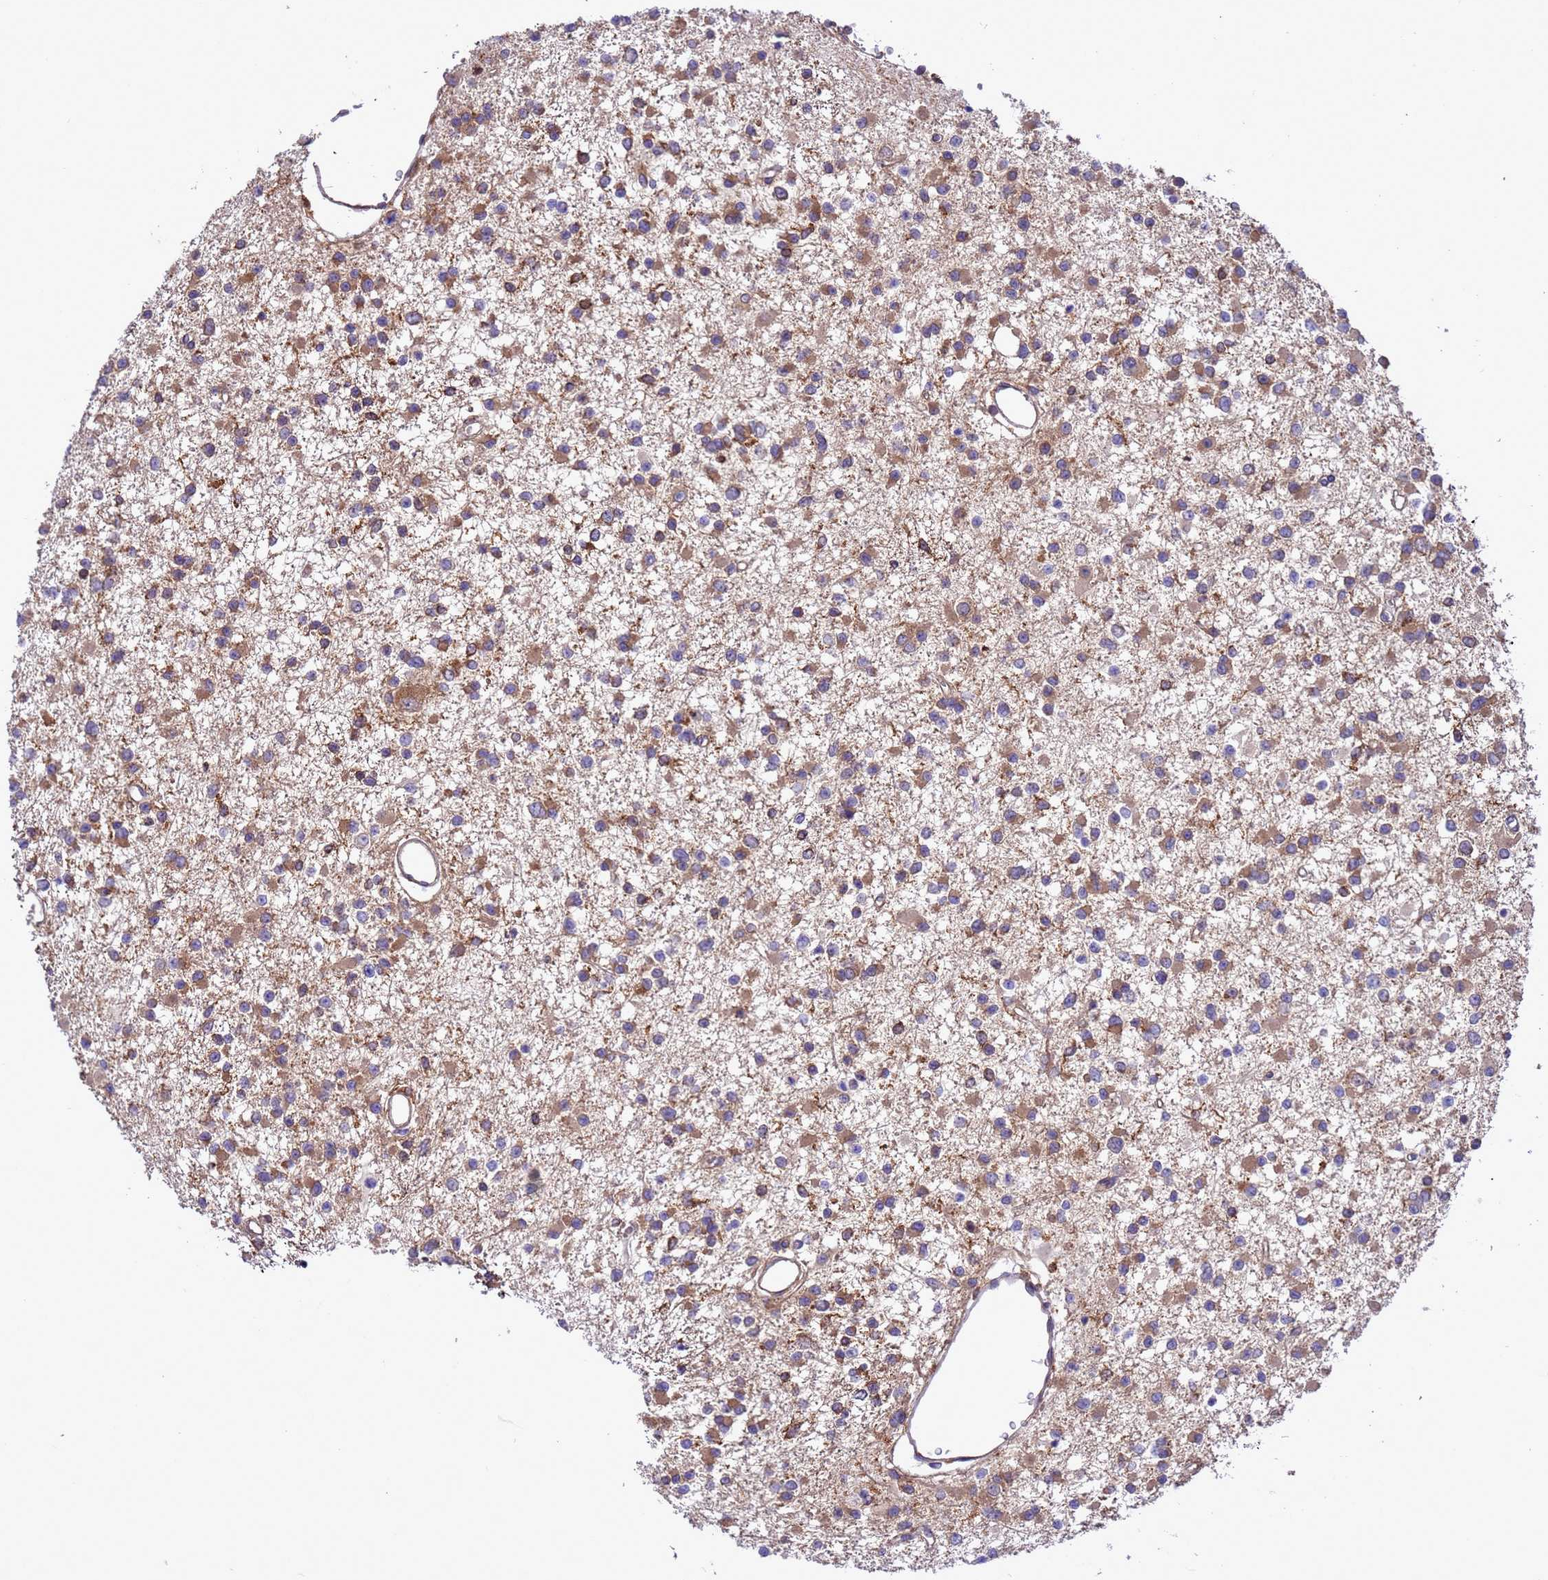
{"staining": {"intensity": "moderate", "quantity": ">75%", "location": "cytoplasmic/membranous"}, "tissue": "glioma", "cell_type": "Tumor cells", "image_type": "cancer", "snomed": [{"axis": "morphology", "description": "Glioma, malignant, Low grade"}, {"axis": "topography", "description": "Brain"}], "caption": "High-magnification brightfield microscopy of glioma stained with DAB (3,3'-diaminobenzidine) (brown) and counterstained with hematoxylin (blue). tumor cells exhibit moderate cytoplasmic/membranous positivity is appreciated in about>75% of cells. (Stains: DAB in brown, nuclei in blue, Microscopy: brightfield microscopy at high magnification).", "gene": "ARHGAP12", "patient": {"sex": "female", "age": 22}}